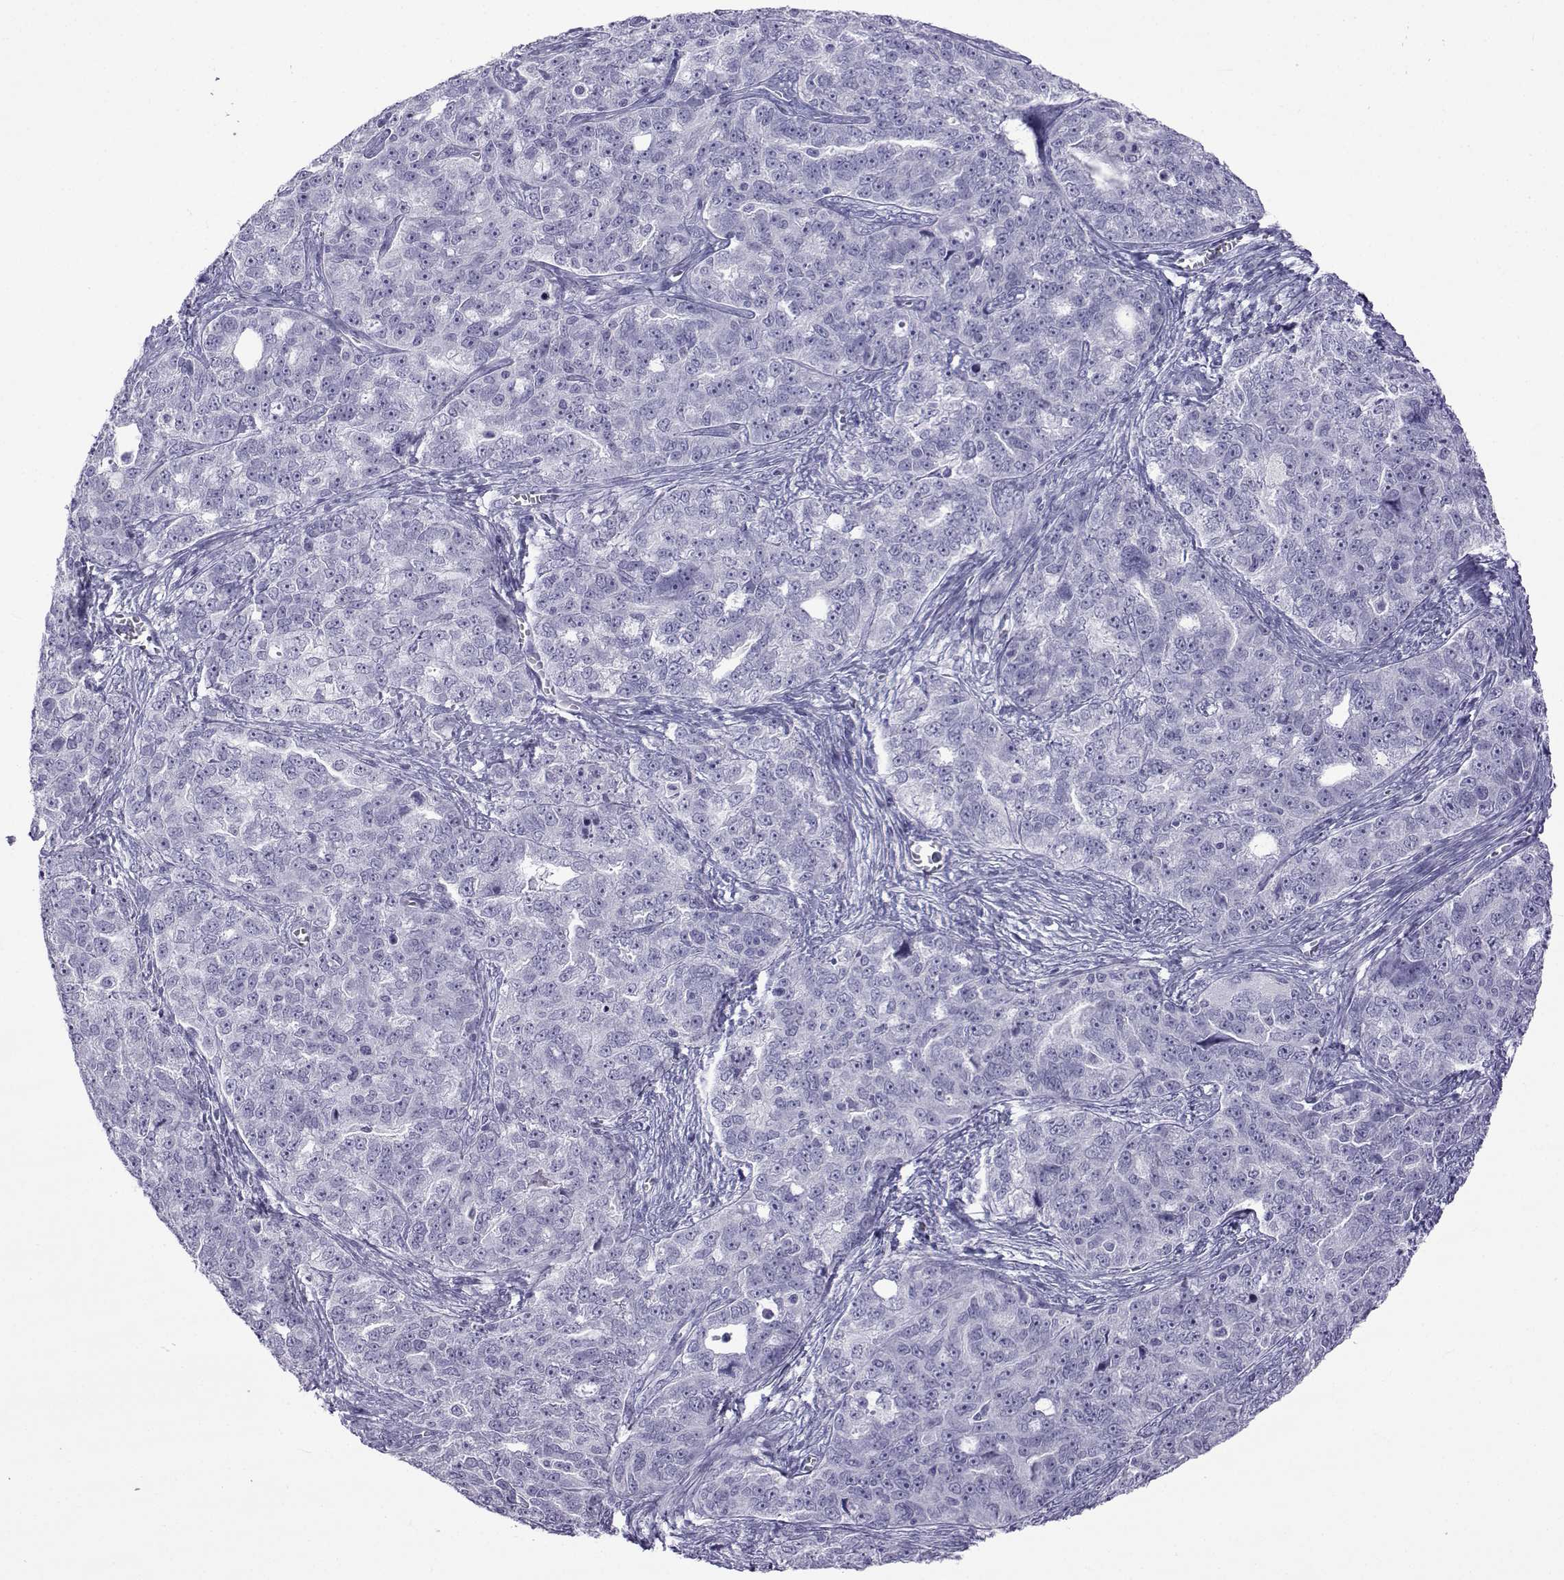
{"staining": {"intensity": "negative", "quantity": "none", "location": "none"}, "tissue": "ovarian cancer", "cell_type": "Tumor cells", "image_type": "cancer", "snomed": [{"axis": "morphology", "description": "Cystadenocarcinoma, serous, NOS"}, {"axis": "topography", "description": "Ovary"}], "caption": "This image is of ovarian serous cystadenocarcinoma stained with immunohistochemistry (IHC) to label a protein in brown with the nuclei are counter-stained blue. There is no expression in tumor cells. (DAB immunohistochemistry (IHC), high magnification).", "gene": "ACTL7A", "patient": {"sex": "female", "age": 51}}